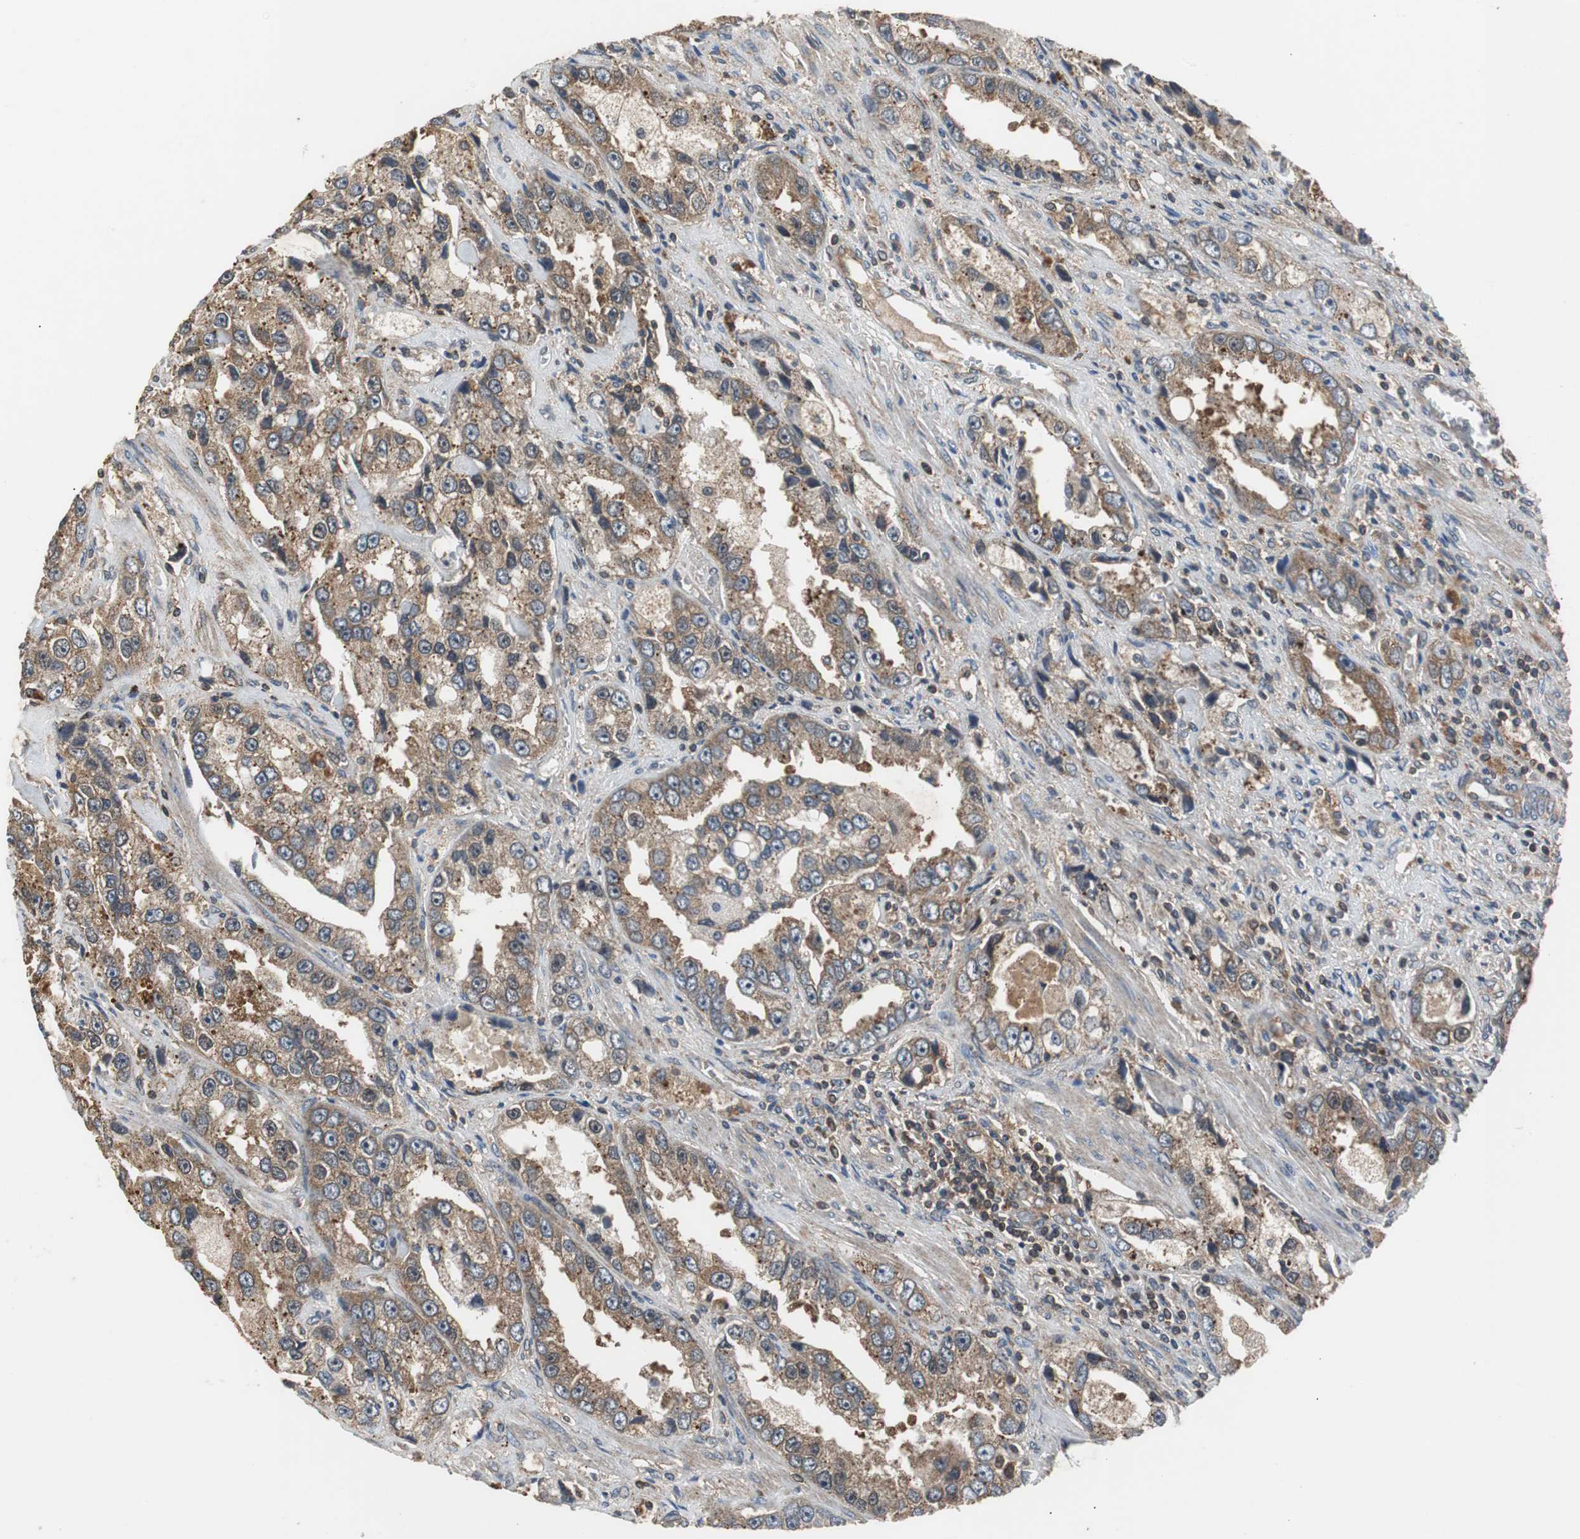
{"staining": {"intensity": "moderate", "quantity": ">75%", "location": "cytoplasmic/membranous"}, "tissue": "prostate cancer", "cell_type": "Tumor cells", "image_type": "cancer", "snomed": [{"axis": "morphology", "description": "Adenocarcinoma, High grade"}, {"axis": "topography", "description": "Prostate"}], "caption": "Human high-grade adenocarcinoma (prostate) stained with a protein marker reveals moderate staining in tumor cells.", "gene": "VBP1", "patient": {"sex": "male", "age": 63}}